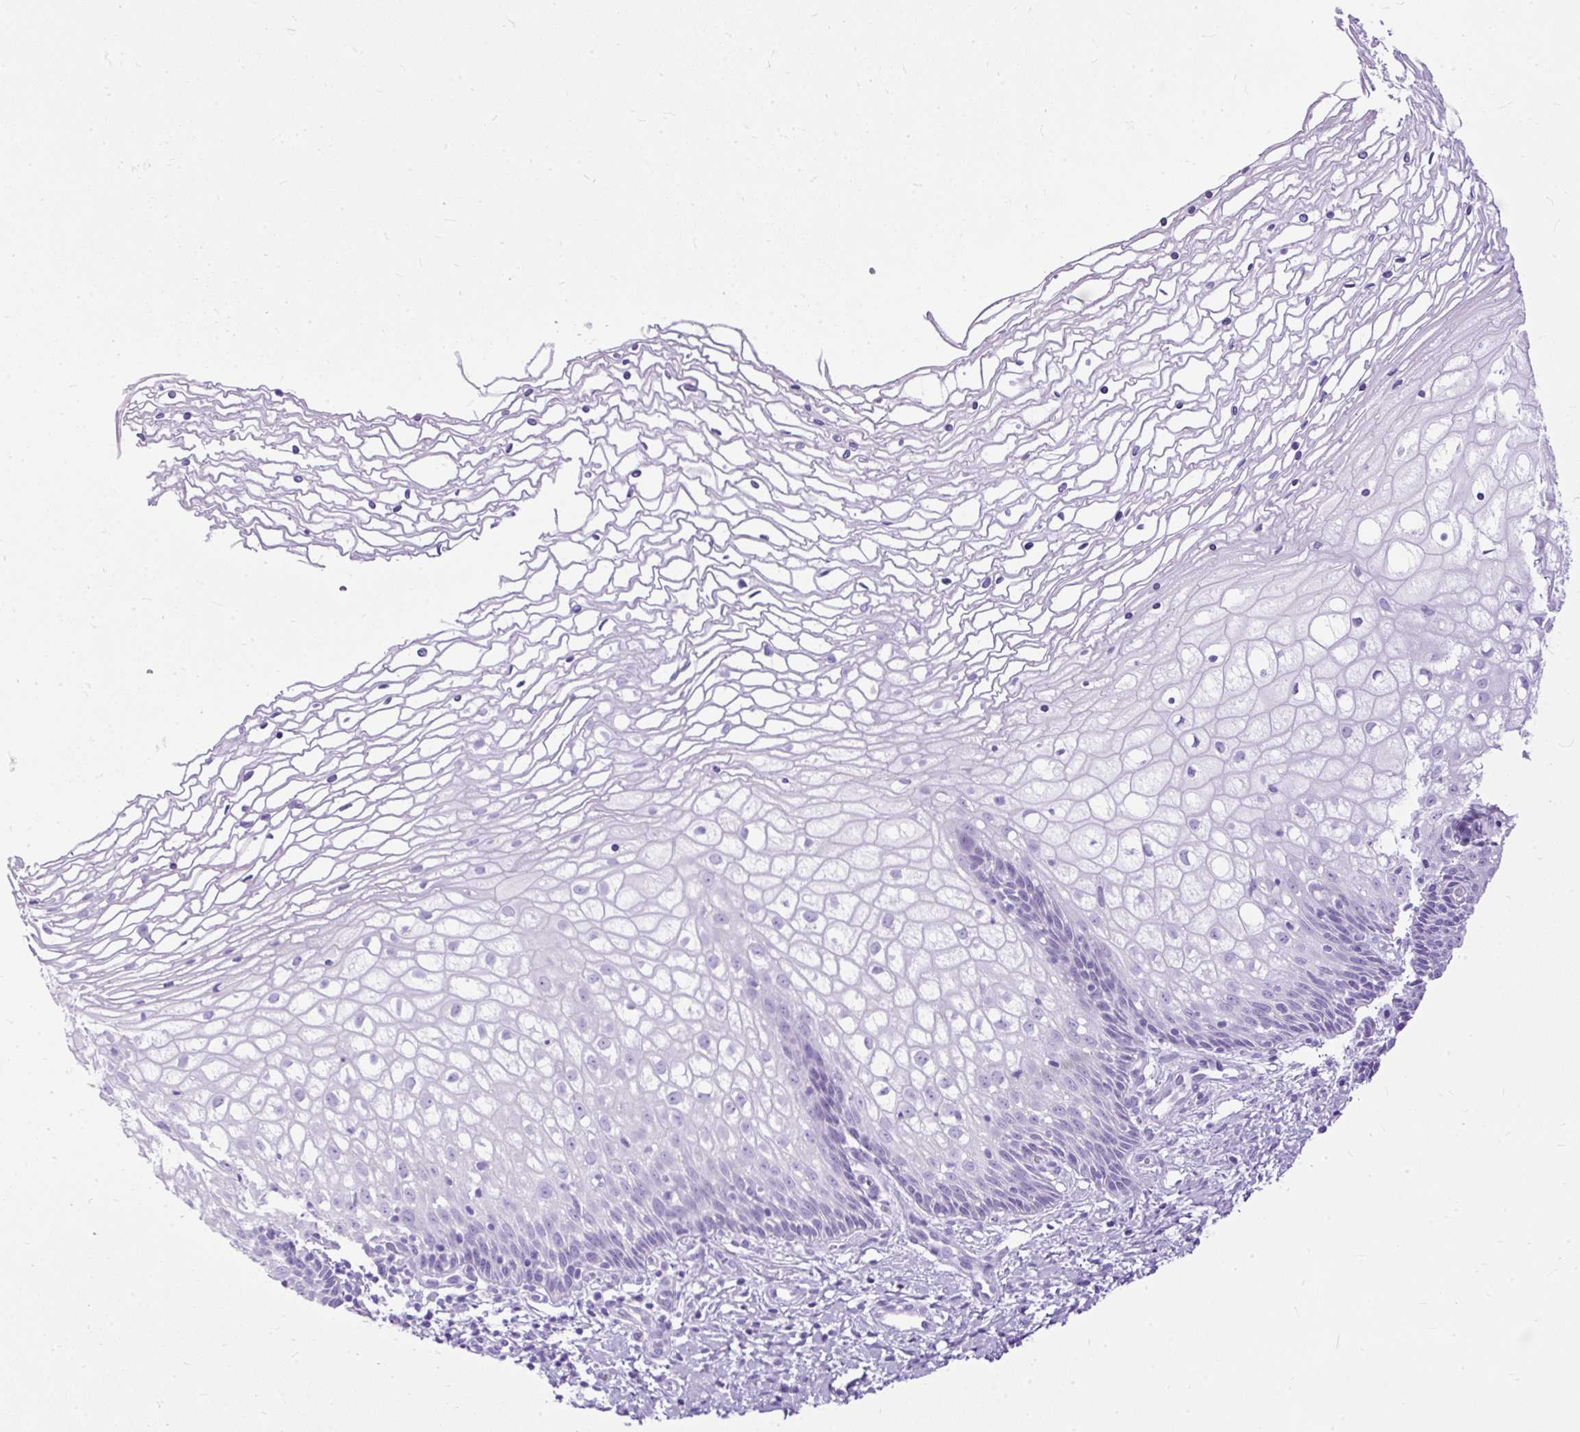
{"staining": {"intensity": "negative", "quantity": "none", "location": "none"}, "tissue": "cervix", "cell_type": "Glandular cells", "image_type": "normal", "snomed": [{"axis": "morphology", "description": "Normal tissue, NOS"}, {"axis": "topography", "description": "Cervix"}], "caption": "Protein analysis of normal cervix exhibits no significant expression in glandular cells.", "gene": "HEY1", "patient": {"sex": "female", "age": 36}}